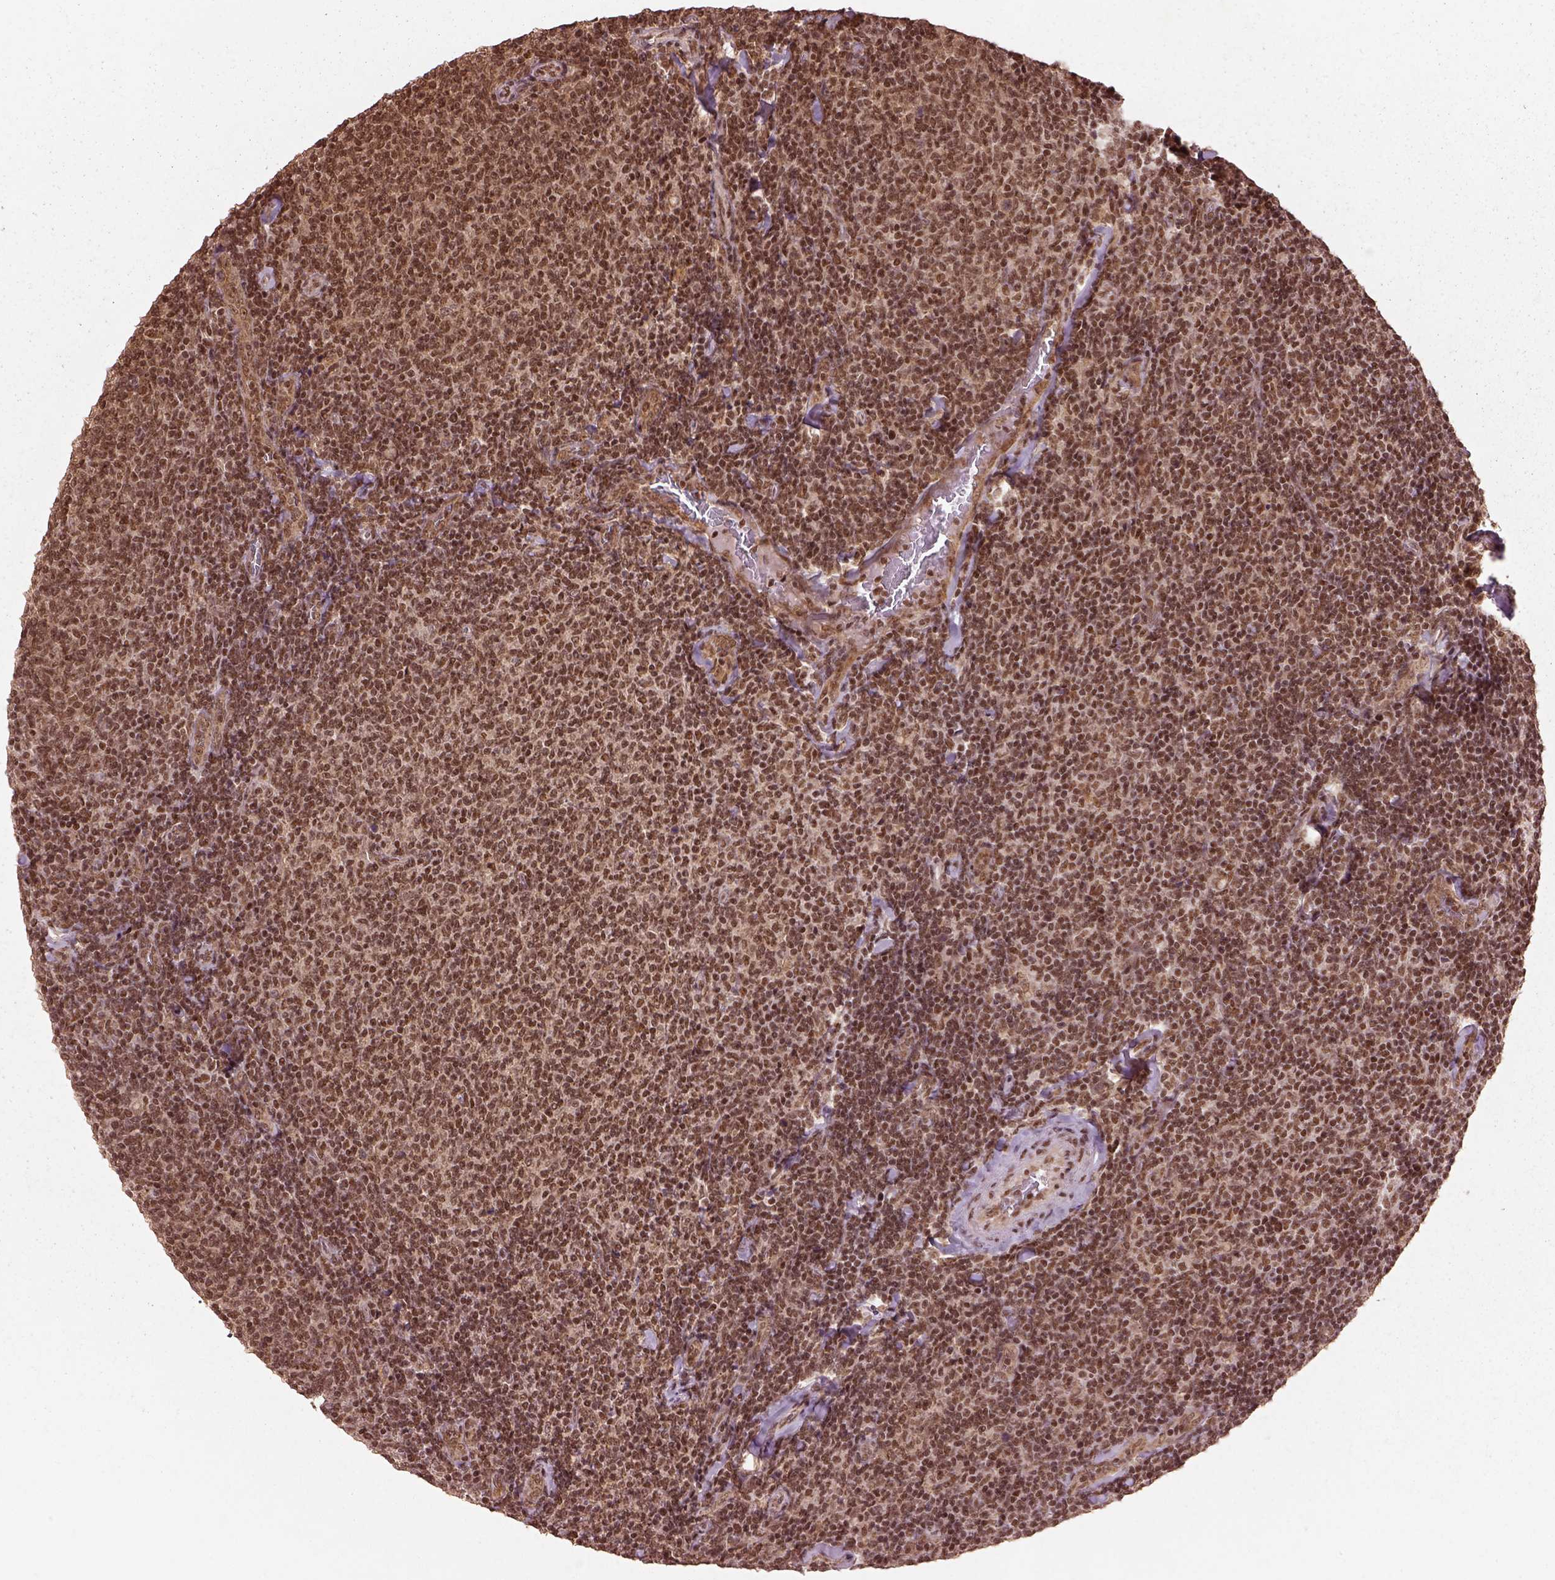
{"staining": {"intensity": "moderate", "quantity": ">75%", "location": "nuclear"}, "tissue": "lymphoma", "cell_type": "Tumor cells", "image_type": "cancer", "snomed": [{"axis": "morphology", "description": "Malignant lymphoma, non-Hodgkin's type, Low grade"}, {"axis": "topography", "description": "Lymph node"}], "caption": "Protein staining displays moderate nuclear positivity in about >75% of tumor cells in malignant lymphoma, non-Hodgkin's type (low-grade). The staining is performed using DAB (3,3'-diaminobenzidine) brown chromogen to label protein expression. The nuclei are counter-stained blue using hematoxylin.", "gene": "BRD9", "patient": {"sex": "male", "age": 52}}